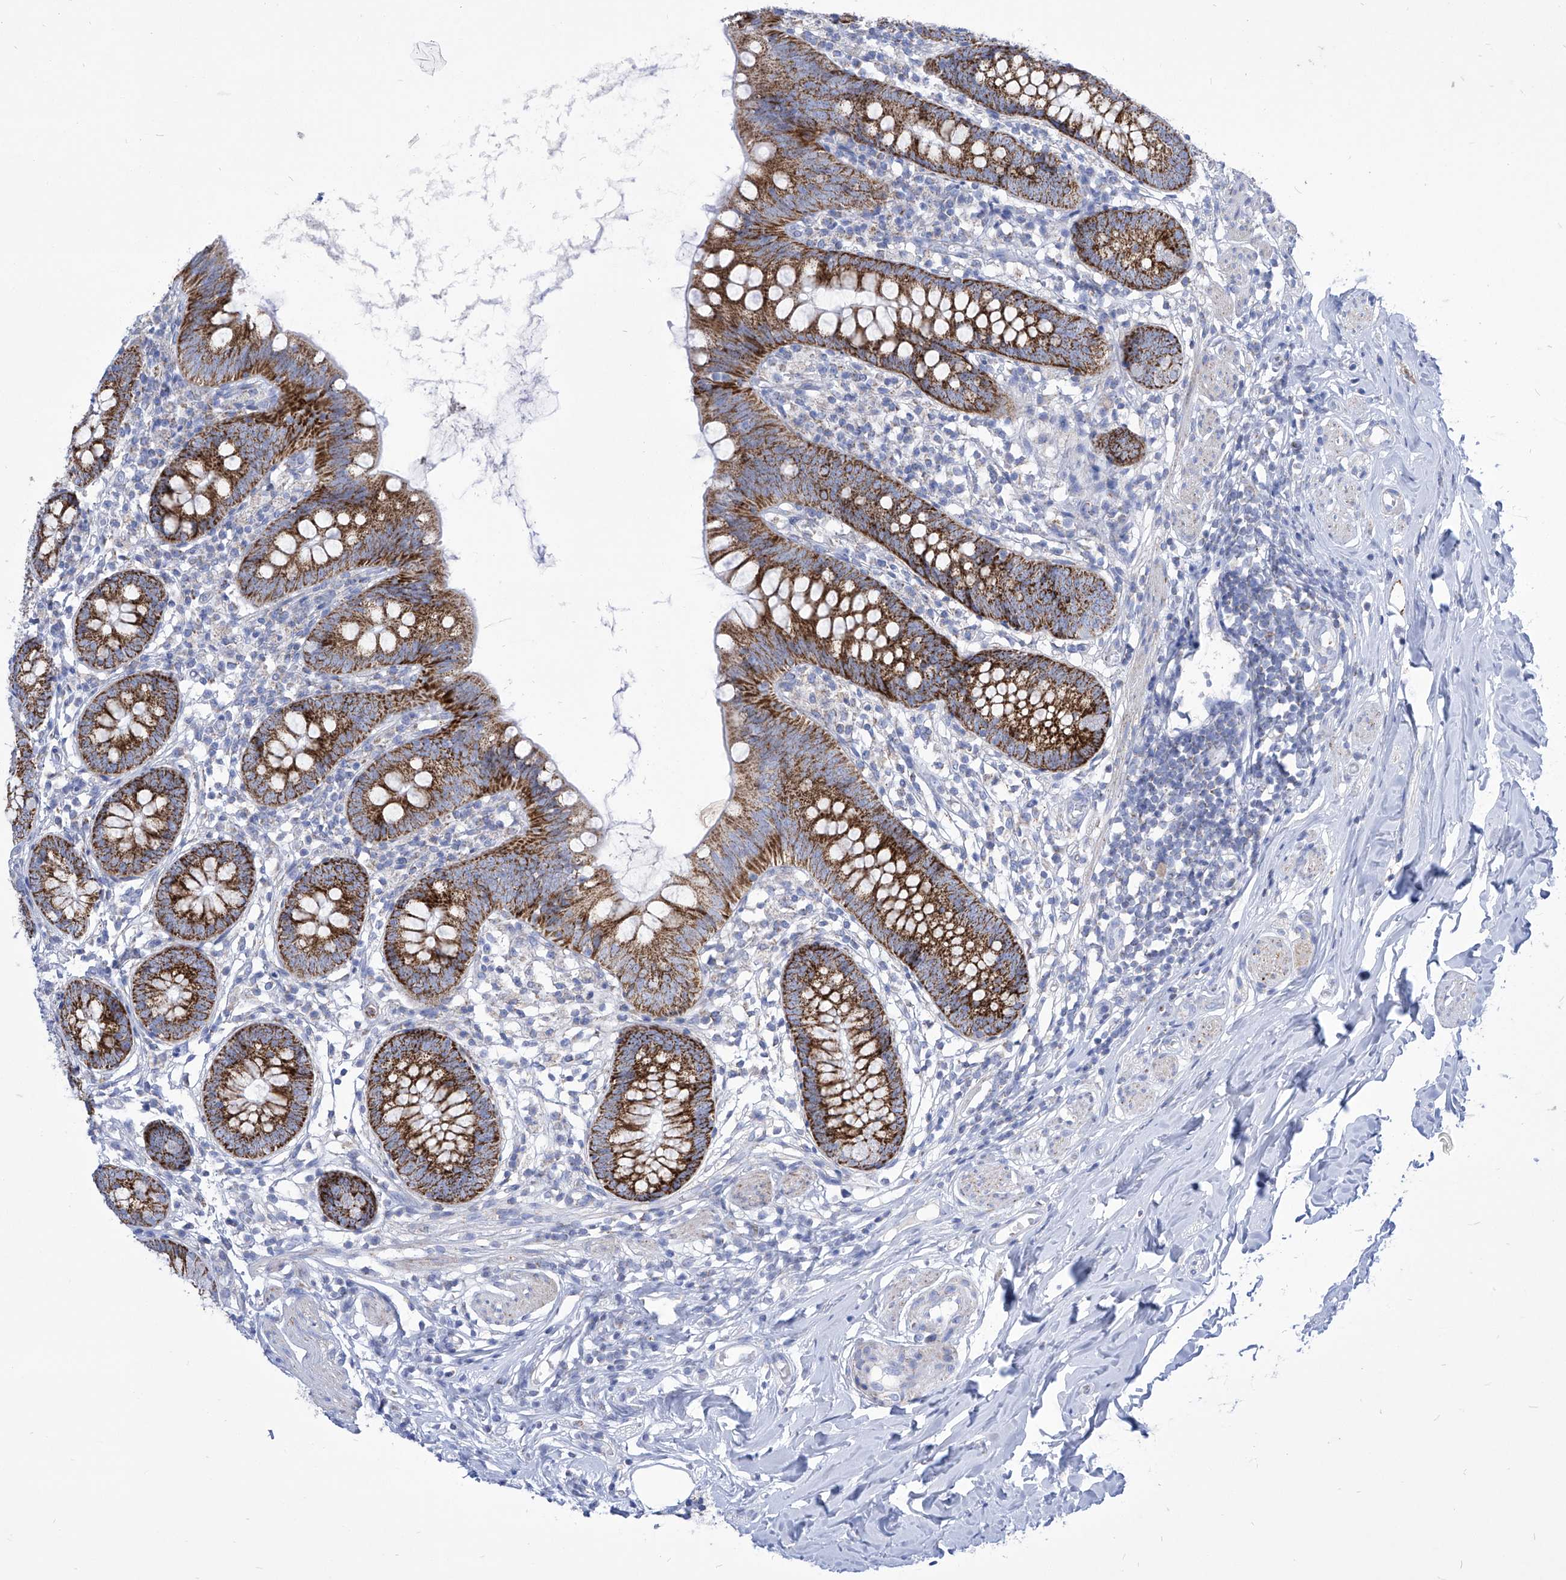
{"staining": {"intensity": "strong", "quantity": ">75%", "location": "cytoplasmic/membranous"}, "tissue": "appendix", "cell_type": "Glandular cells", "image_type": "normal", "snomed": [{"axis": "morphology", "description": "Normal tissue, NOS"}, {"axis": "topography", "description": "Appendix"}], "caption": "A micrograph of human appendix stained for a protein exhibits strong cytoplasmic/membranous brown staining in glandular cells. Nuclei are stained in blue.", "gene": "COQ3", "patient": {"sex": "female", "age": 62}}